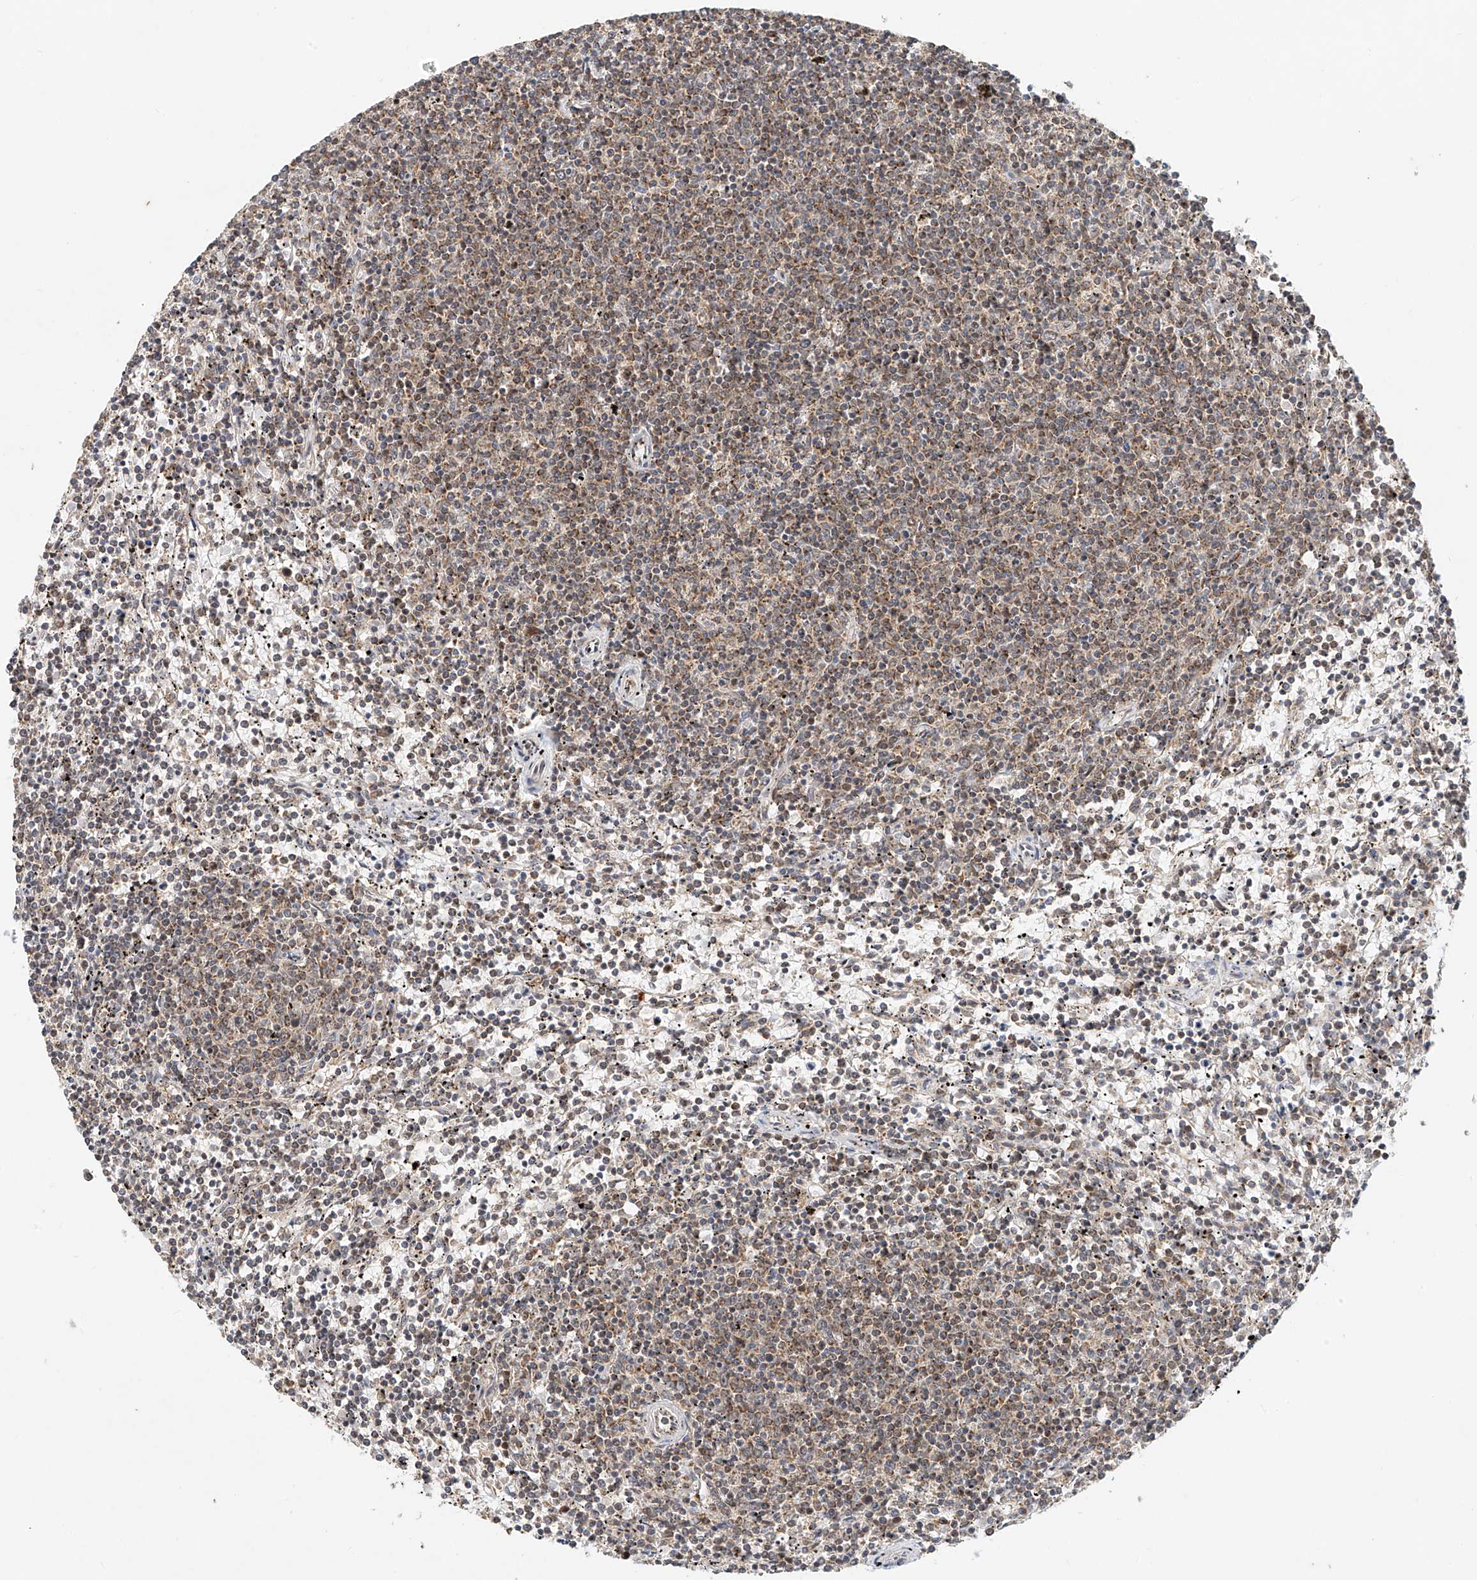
{"staining": {"intensity": "weak", "quantity": "<25%", "location": "cytoplasmic/membranous"}, "tissue": "lymphoma", "cell_type": "Tumor cells", "image_type": "cancer", "snomed": [{"axis": "morphology", "description": "Malignant lymphoma, non-Hodgkin's type, Low grade"}, {"axis": "topography", "description": "Spleen"}], "caption": "Tumor cells are negative for brown protein staining in malignant lymphoma, non-Hodgkin's type (low-grade).", "gene": "SYTL3", "patient": {"sex": "female", "age": 50}}